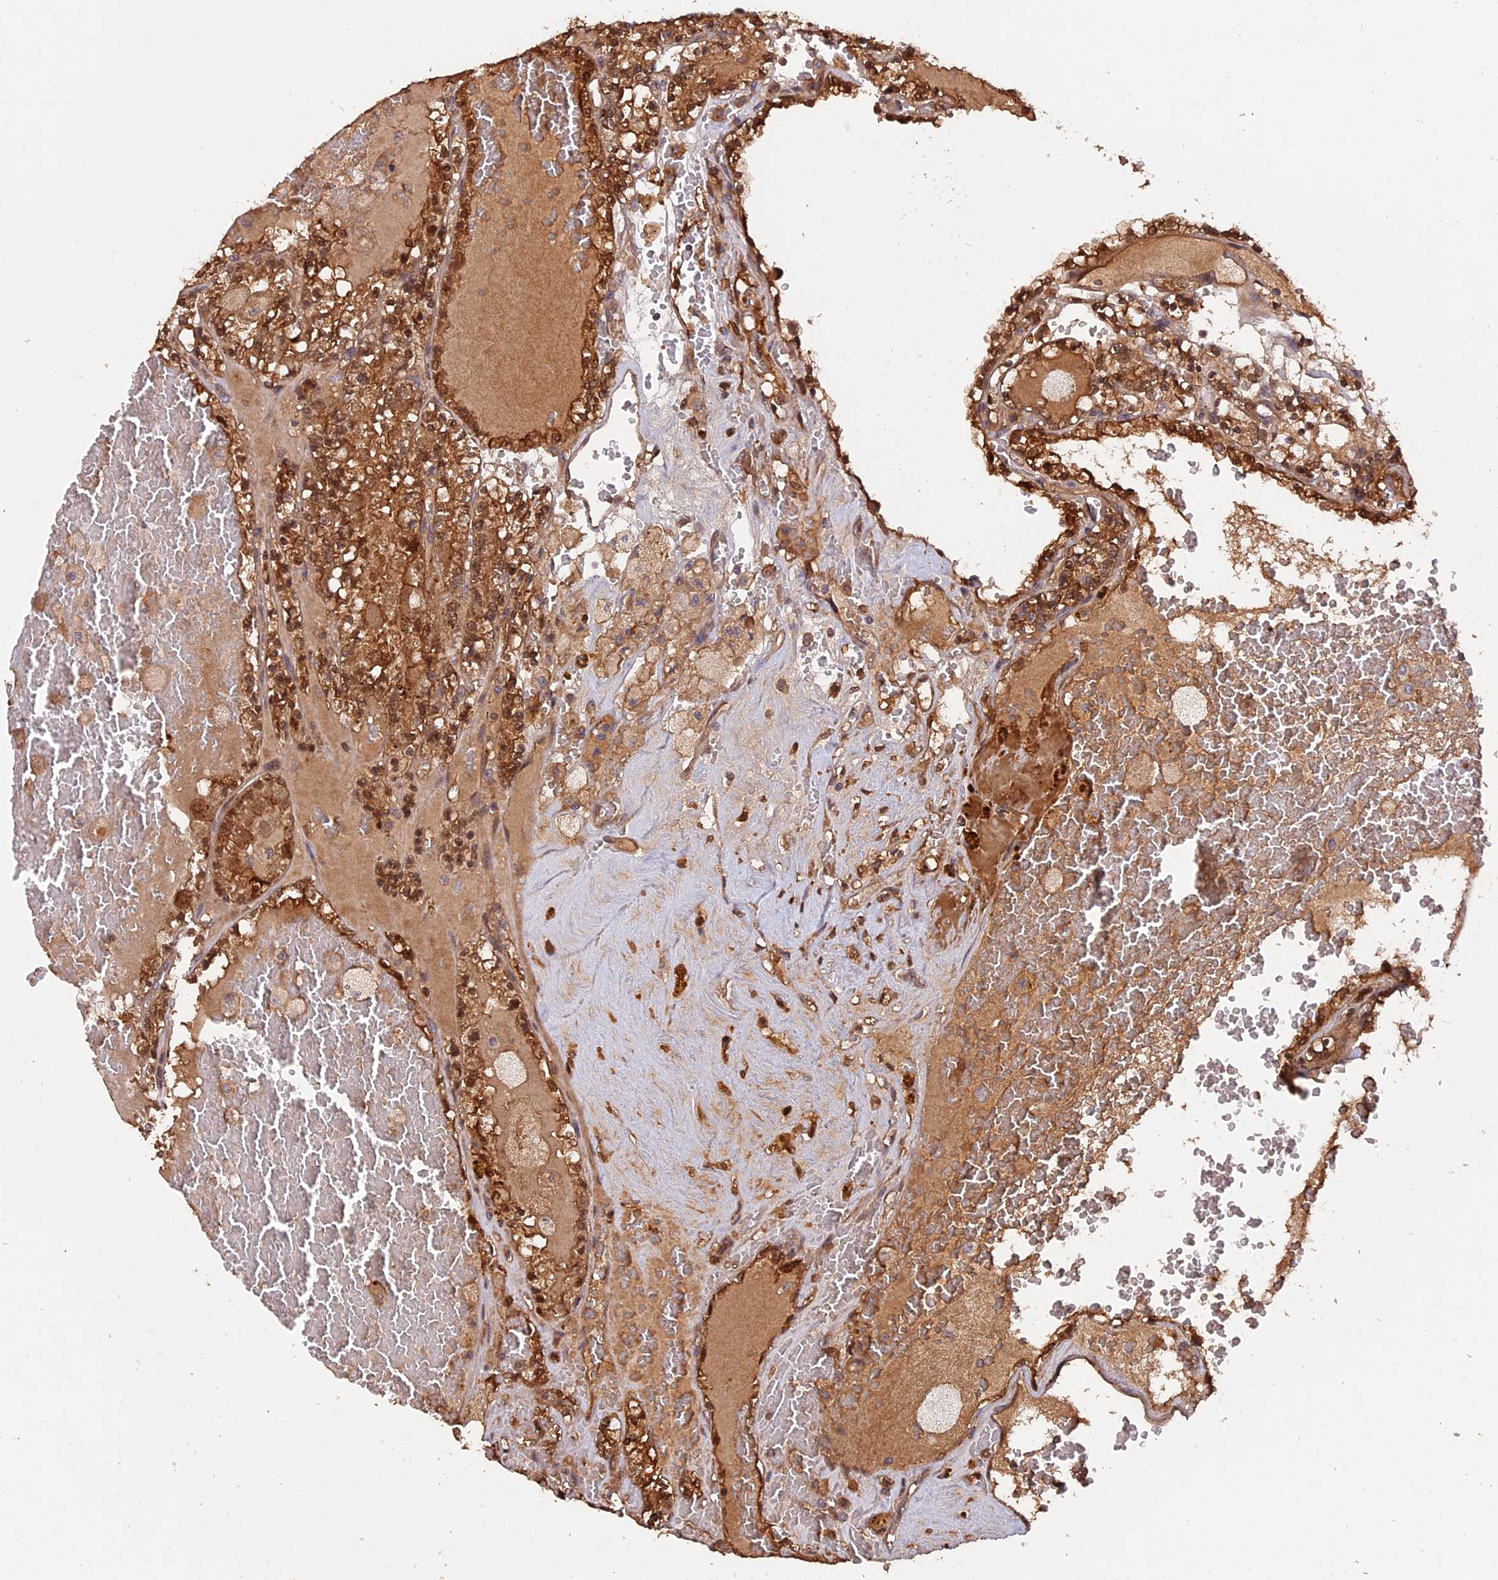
{"staining": {"intensity": "moderate", "quantity": ">75%", "location": "cytoplasmic/membranous,nuclear"}, "tissue": "renal cancer", "cell_type": "Tumor cells", "image_type": "cancer", "snomed": [{"axis": "morphology", "description": "Adenocarcinoma, NOS"}, {"axis": "topography", "description": "Kidney"}], "caption": "Tumor cells reveal medium levels of moderate cytoplasmic/membranous and nuclear positivity in about >75% of cells in renal cancer (adenocarcinoma).", "gene": "RASAL1", "patient": {"sex": "female", "age": 56}}